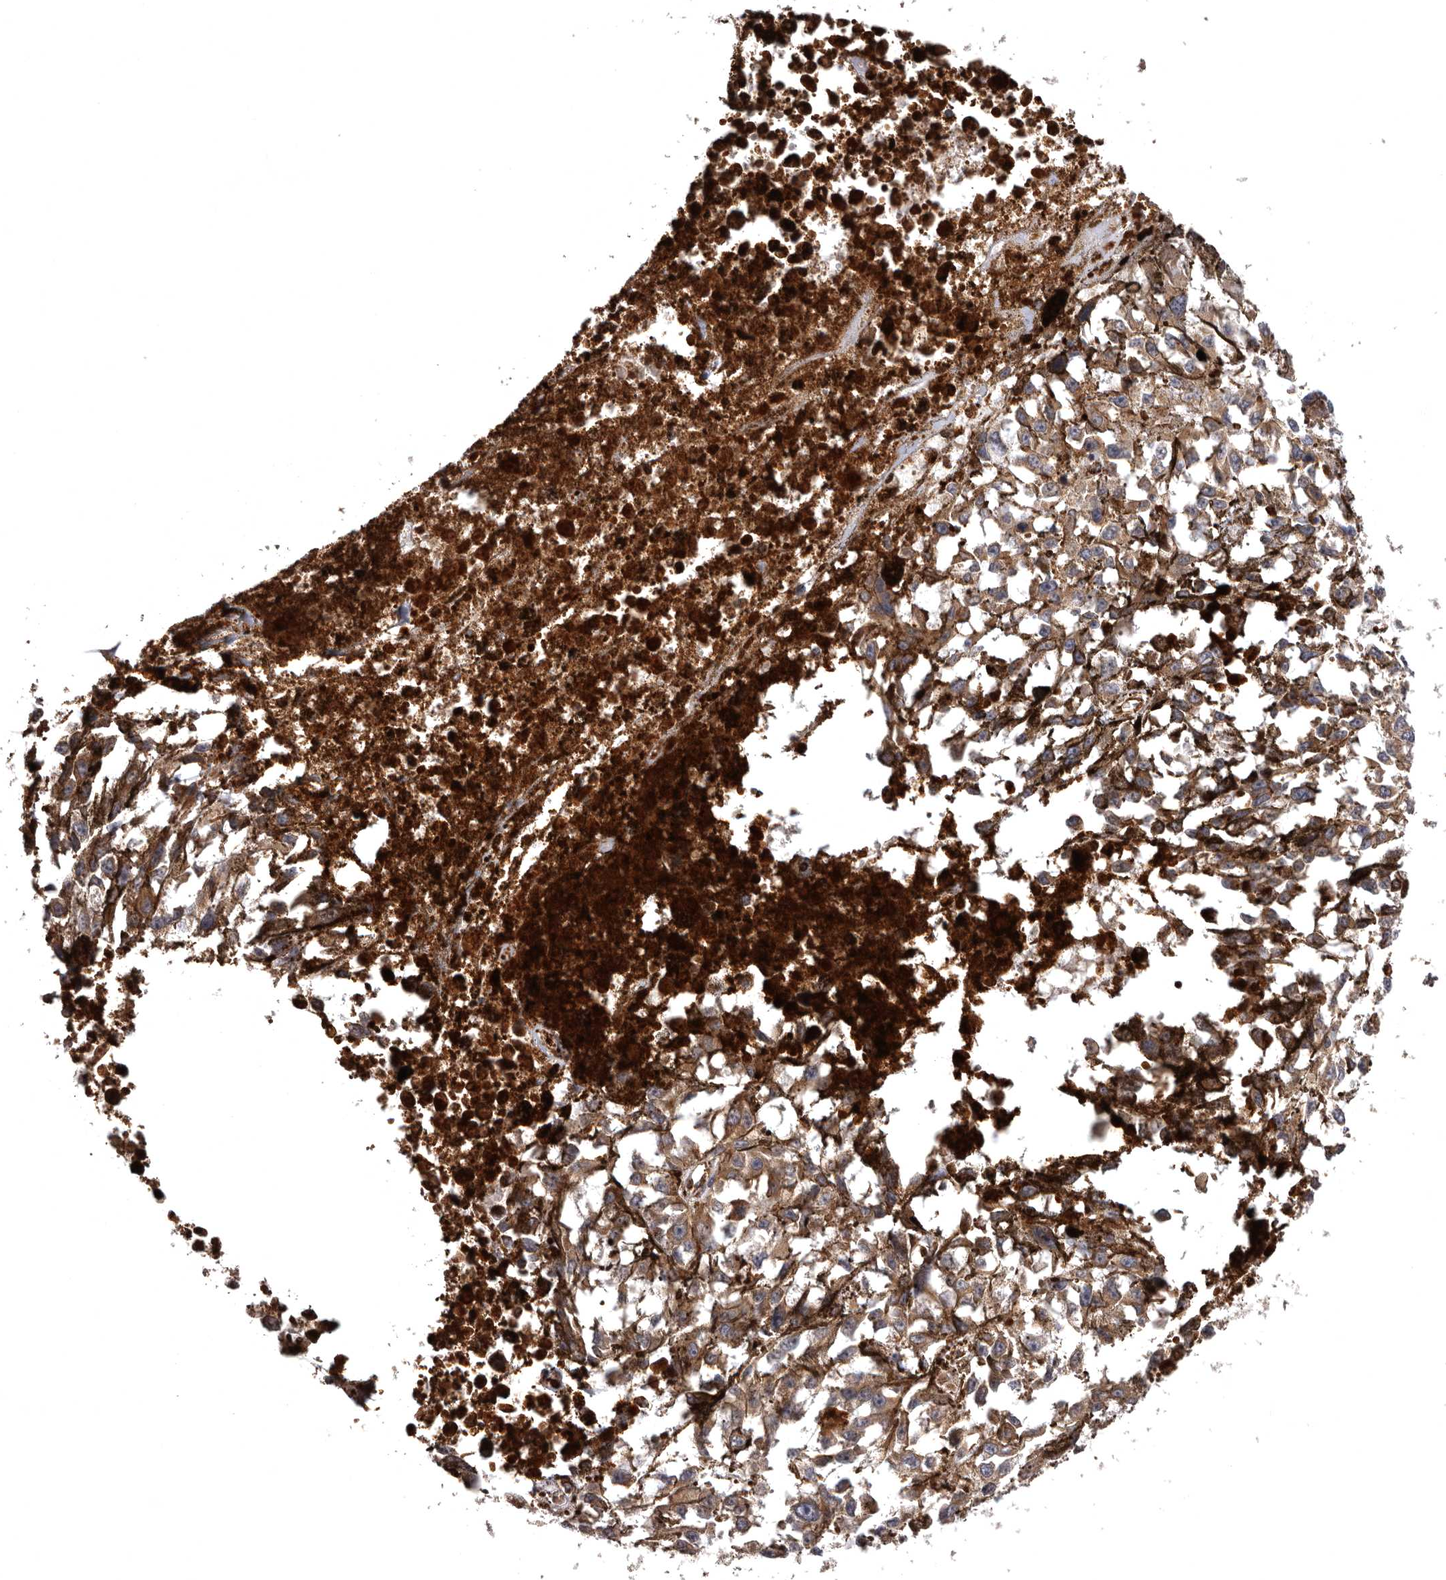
{"staining": {"intensity": "moderate", "quantity": ">75%", "location": "cytoplasmic/membranous"}, "tissue": "melanoma", "cell_type": "Tumor cells", "image_type": "cancer", "snomed": [{"axis": "morphology", "description": "Malignant melanoma, Metastatic site"}, {"axis": "topography", "description": "Lymph node"}], "caption": "Approximately >75% of tumor cells in melanoma show moderate cytoplasmic/membranous protein positivity as visualized by brown immunohistochemical staining.", "gene": "ADCY2", "patient": {"sex": "male", "age": 59}}